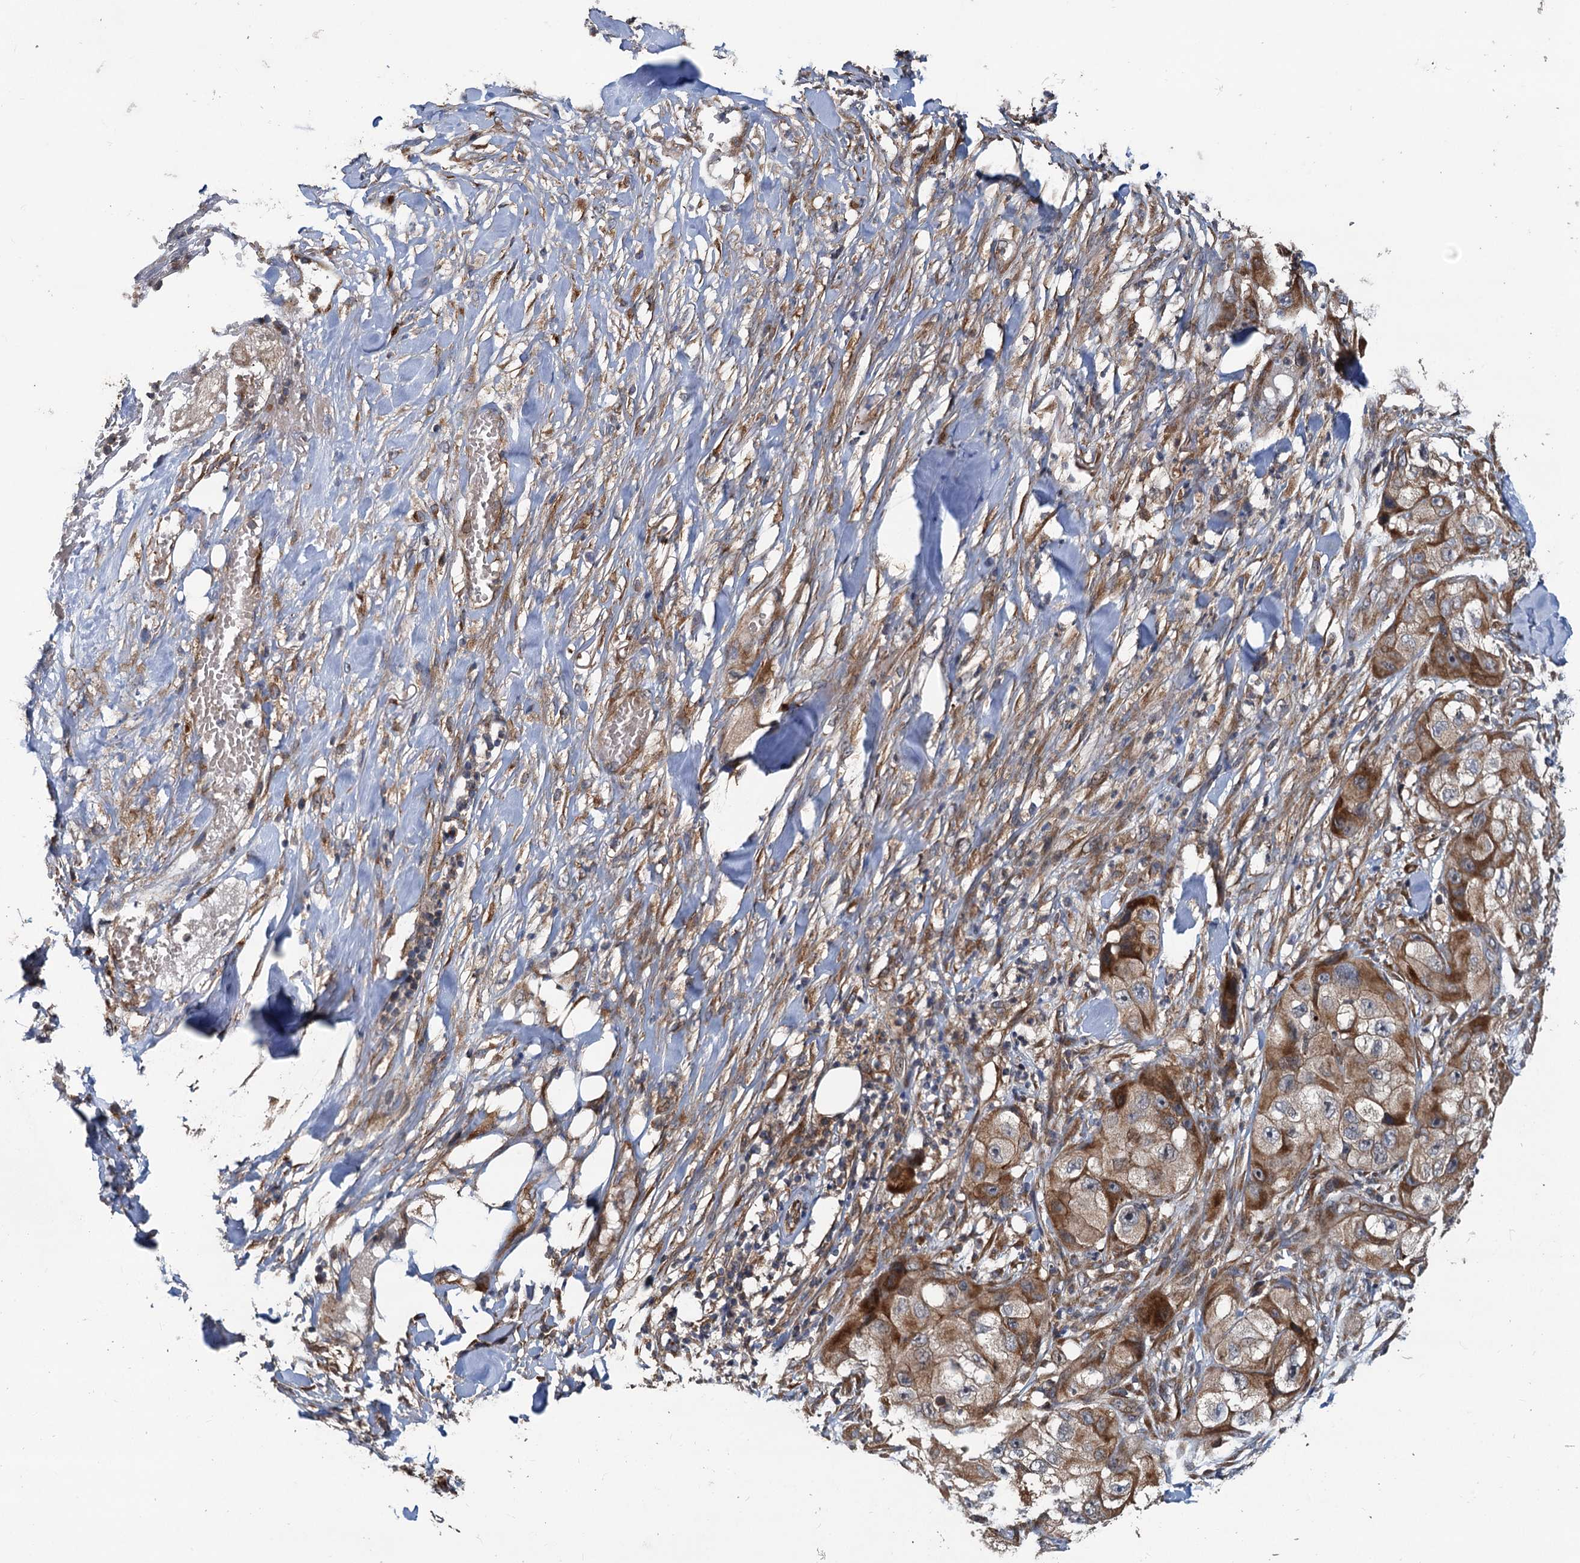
{"staining": {"intensity": "strong", "quantity": "25%-75%", "location": "cytoplasmic/membranous"}, "tissue": "skin cancer", "cell_type": "Tumor cells", "image_type": "cancer", "snomed": [{"axis": "morphology", "description": "Squamous cell carcinoma, NOS"}, {"axis": "topography", "description": "Skin"}, {"axis": "topography", "description": "Subcutis"}], "caption": "Human skin squamous cell carcinoma stained with a protein marker exhibits strong staining in tumor cells.", "gene": "LRRK2", "patient": {"sex": "male", "age": 73}}